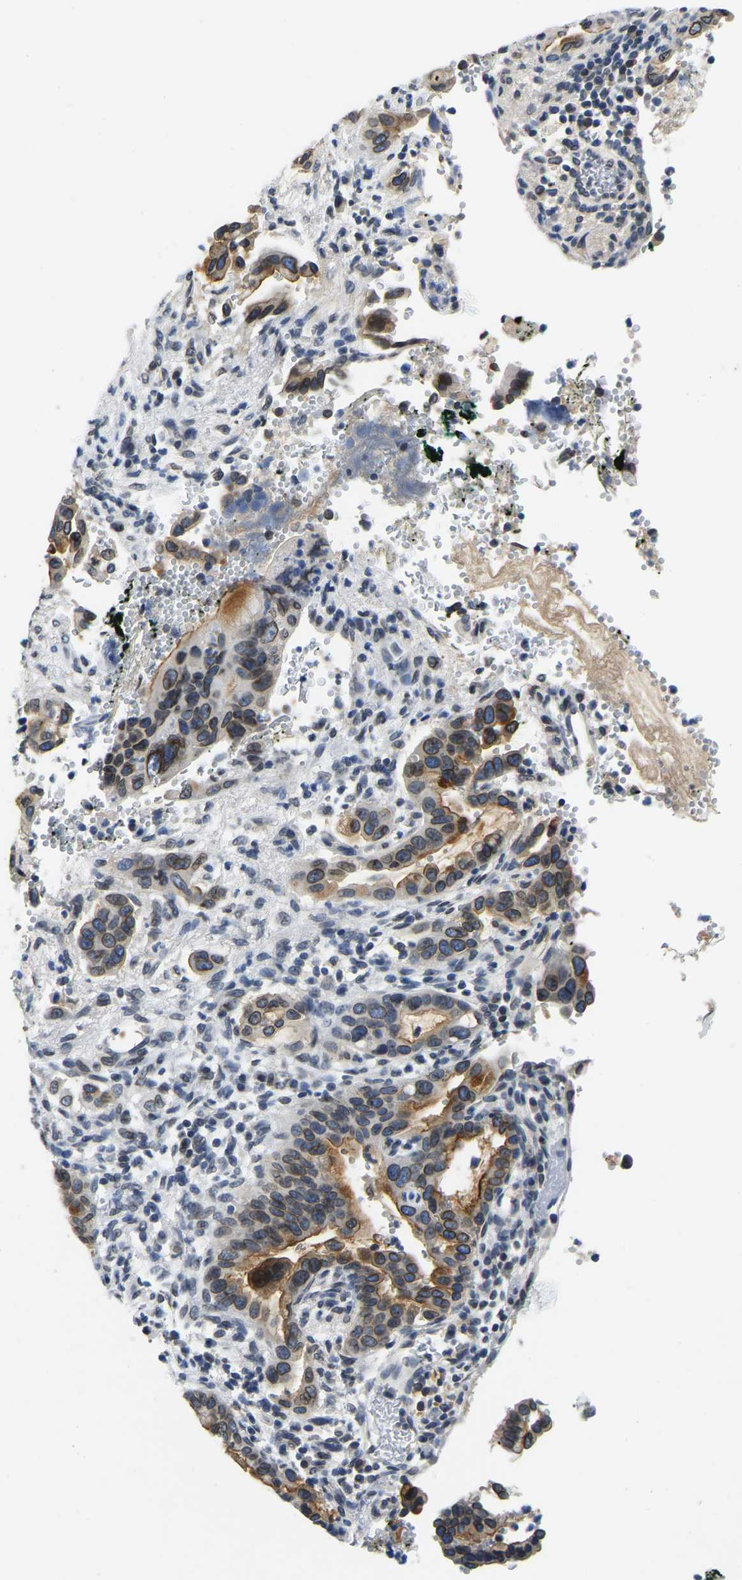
{"staining": {"intensity": "moderate", "quantity": "25%-75%", "location": "cytoplasmic/membranous,nuclear"}, "tissue": "pancreatic cancer", "cell_type": "Tumor cells", "image_type": "cancer", "snomed": [{"axis": "morphology", "description": "Adenocarcinoma, NOS"}, {"axis": "topography", "description": "Pancreas"}], "caption": "Tumor cells display medium levels of moderate cytoplasmic/membranous and nuclear expression in approximately 25%-75% of cells in human pancreatic cancer. (Brightfield microscopy of DAB IHC at high magnification).", "gene": "RANBP2", "patient": {"sex": "female", "age": 70}}